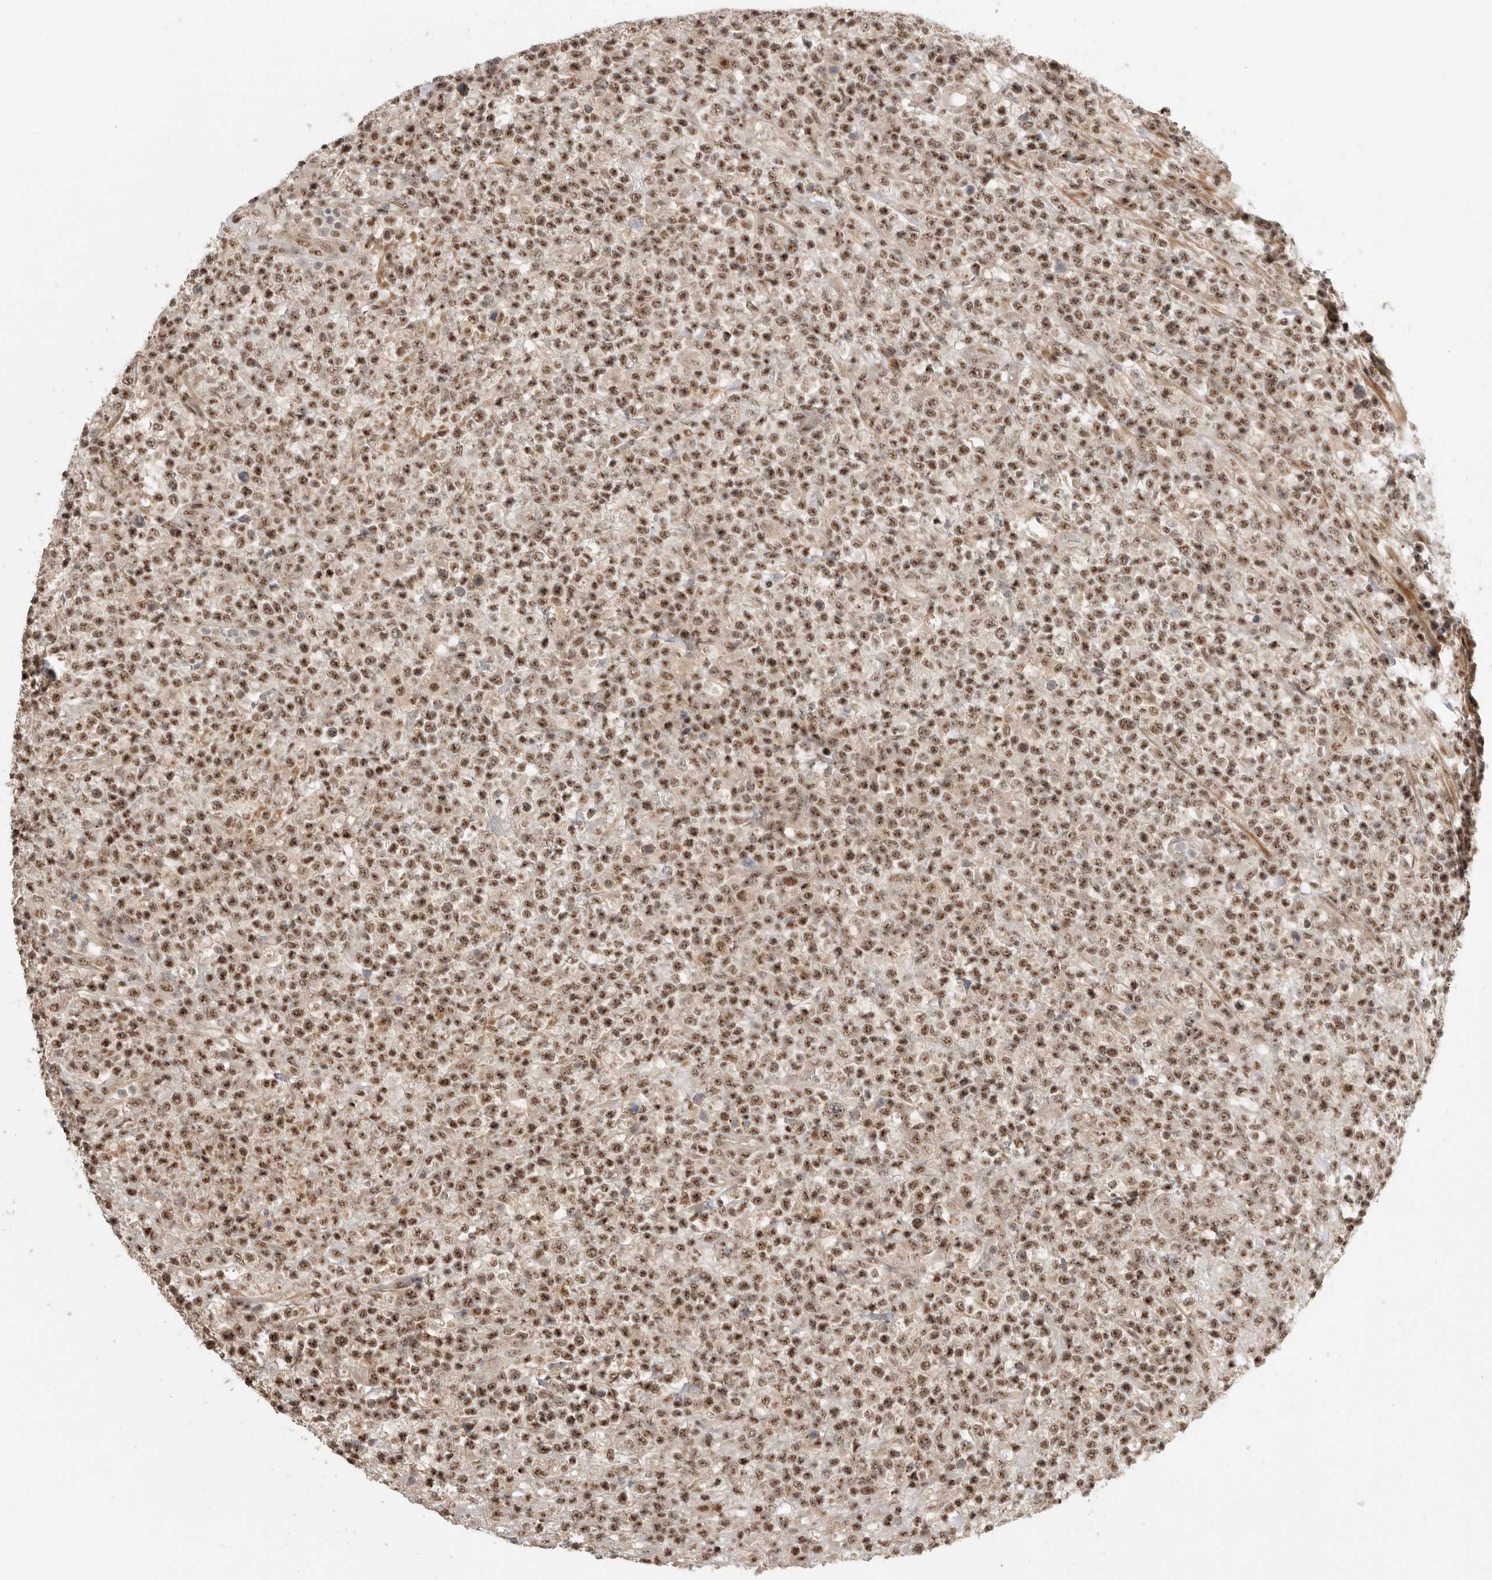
{"staining": {"intensity": "strong", "quantity": ">75%", "location": "nuclear"}, "tissue": "lymphoma", "cell_type": "Tumor cells", "image_type": "cancer", "snomed": [{"axis": "morphology", "description": "Malignant lymphoma, non-Hodgkin's type, High grade"}, {"axis": "topography", "description": "Colon"}], "caption": "IHC photomicrograph of neoplastic tissue: lymphoma stained using IHC displays high levels of strong protein expression localized specifically in the nuclear of tumor cells, appearing as a nuclear brown color.", "gene": "POMP", "patient": {"sex": "female", "age": 53}}